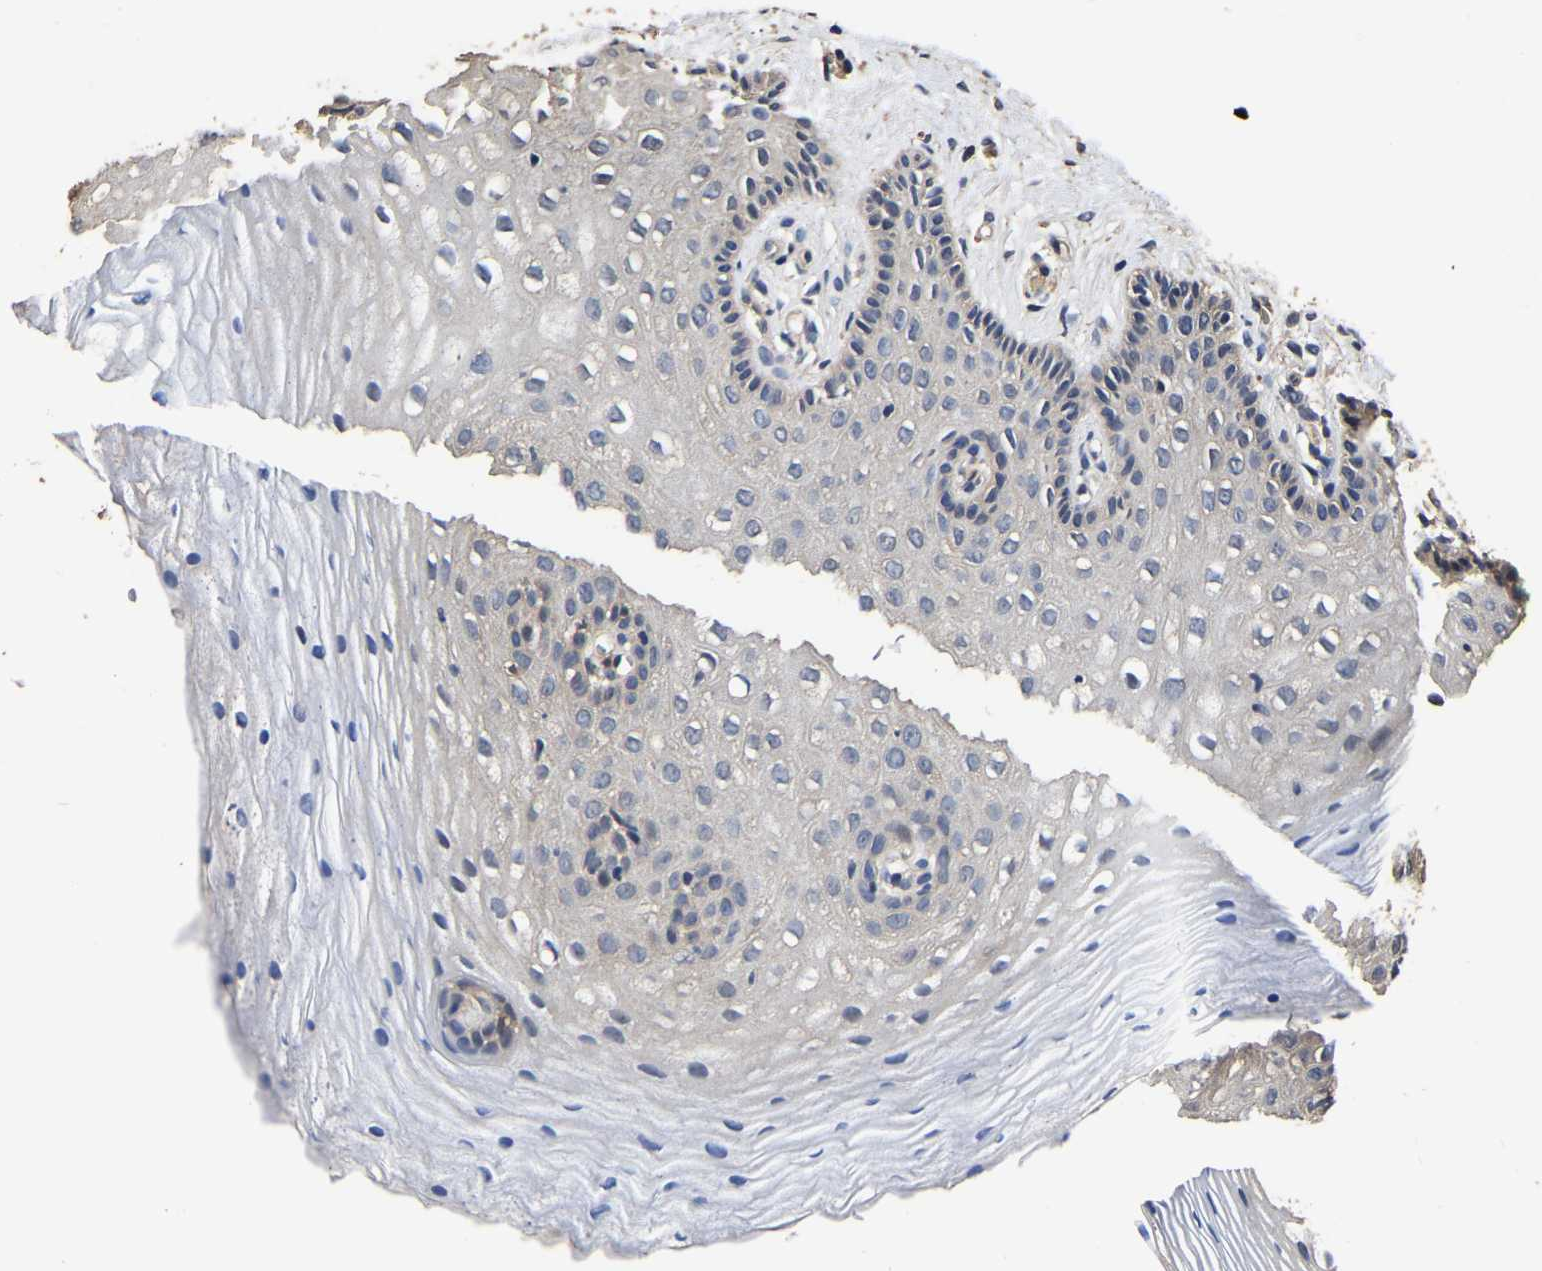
{"staining": {"intensity": "negative", "quantity": "none", "location": "none"}, "tissue": "vagina", "cell_type": "Squamous epithelial cells", "image_type": "normal", "snomed": [{"axis": "morphology", "description": "Normal tissue, NOS"}, {"axis": "topography", "description": "Vagina"}], "caption": "The micrograph shows no significant staining in squamous epithelial cells of vagina. (IHC, brightfield microscopy, high magnification).", "gene": "STK32C", "patient": {"sex": "female", "age": 32}}